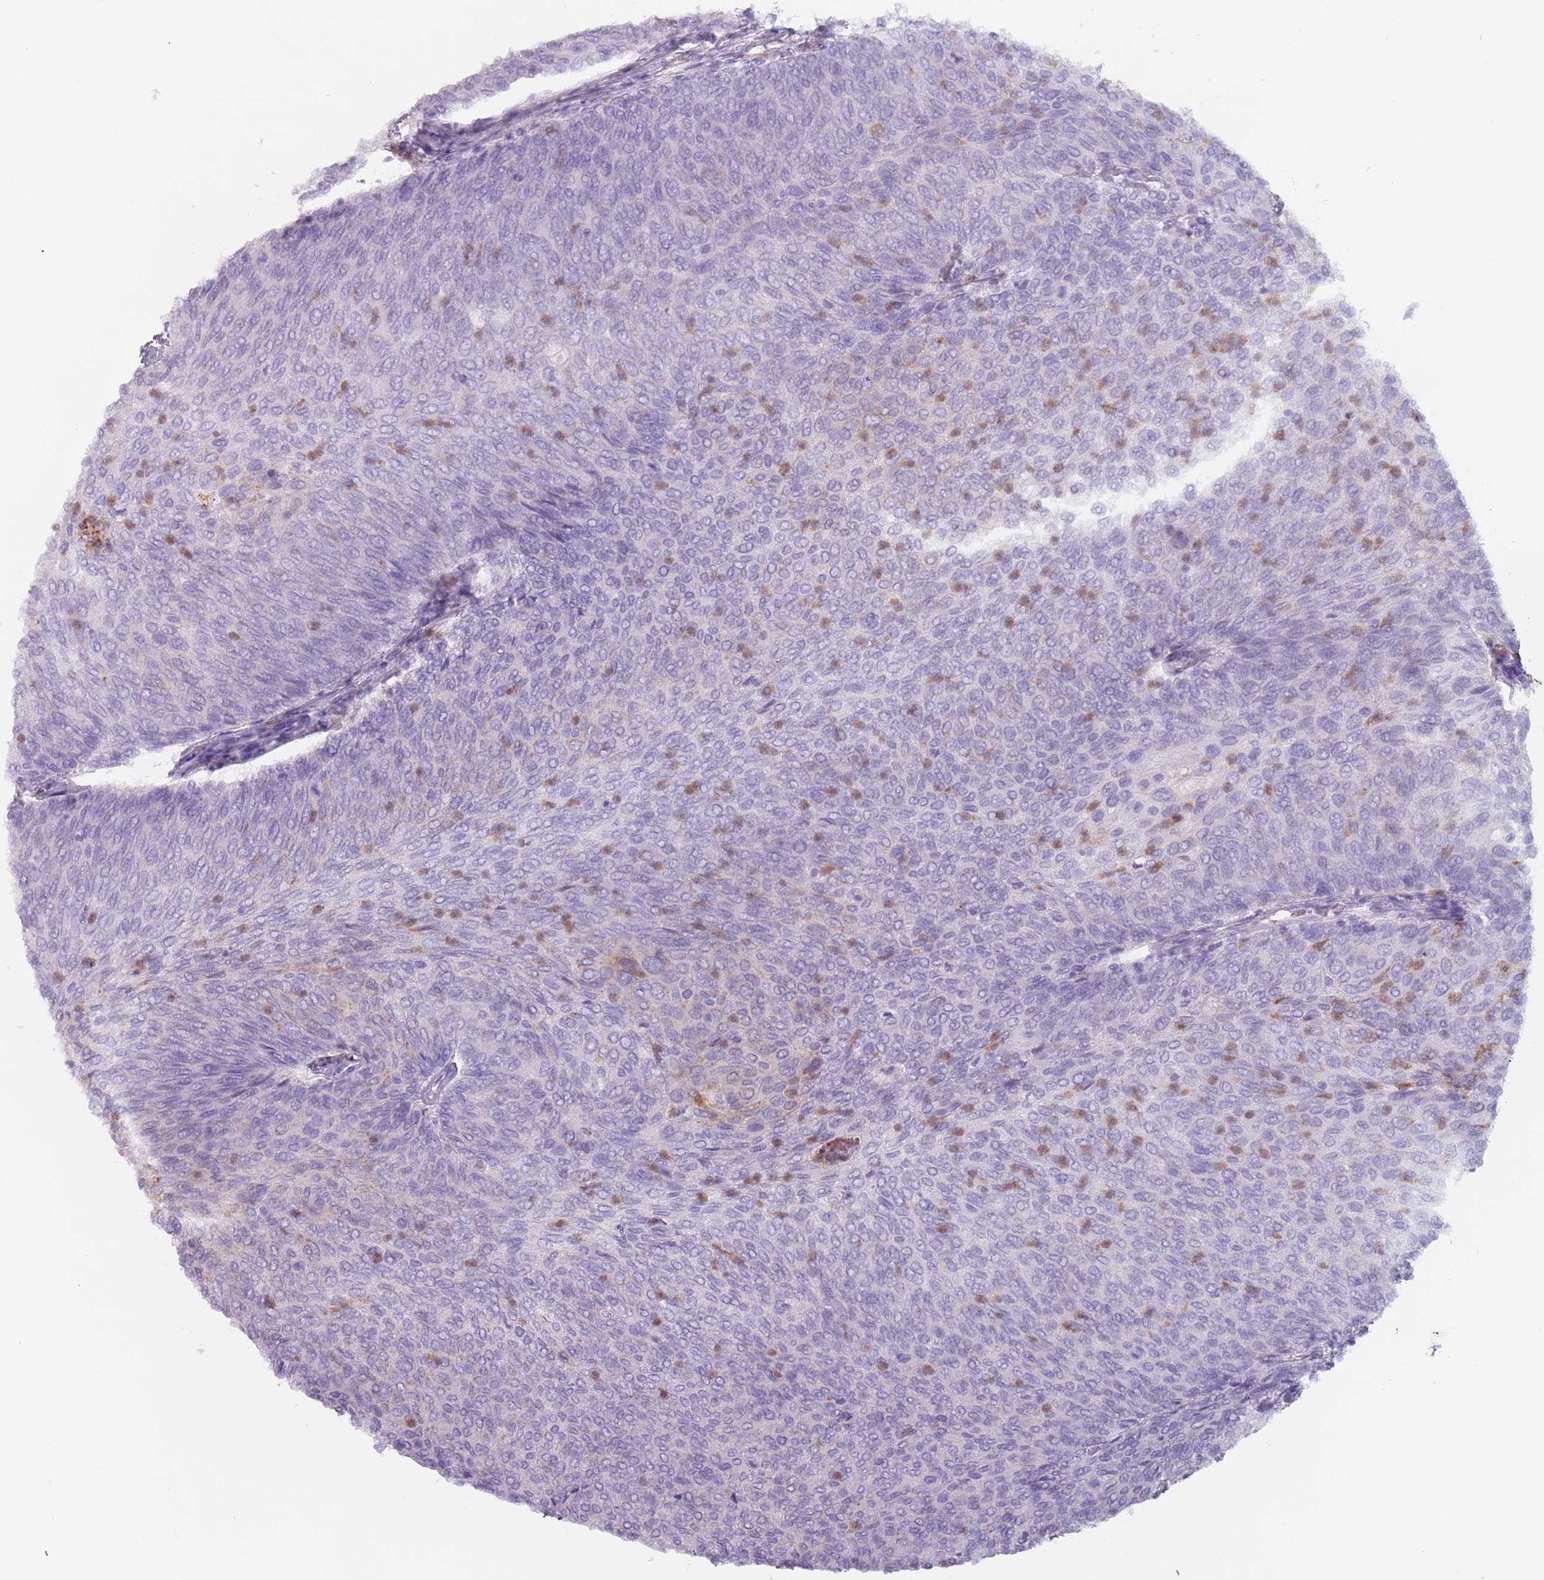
{"staining": {"intensity": "negative", "quantity": "none", "location": "none"}, "tissue": "urothelial cancer", "cell_type": "Tumor cells", "image_type": "cancer", "snomed": [{"axis": "morphology", "description": "Urothelial carcinoma, Low grade"}, {"axis": "topography", "description": "Urinary bladder"}], "caption": "Protein analysis of urothelial cancer shows no significant expression in tumor cells. Nuclei are stained in blue.", "gene": "ZNF584", "patient": {"sex": "female", "age": 79}}